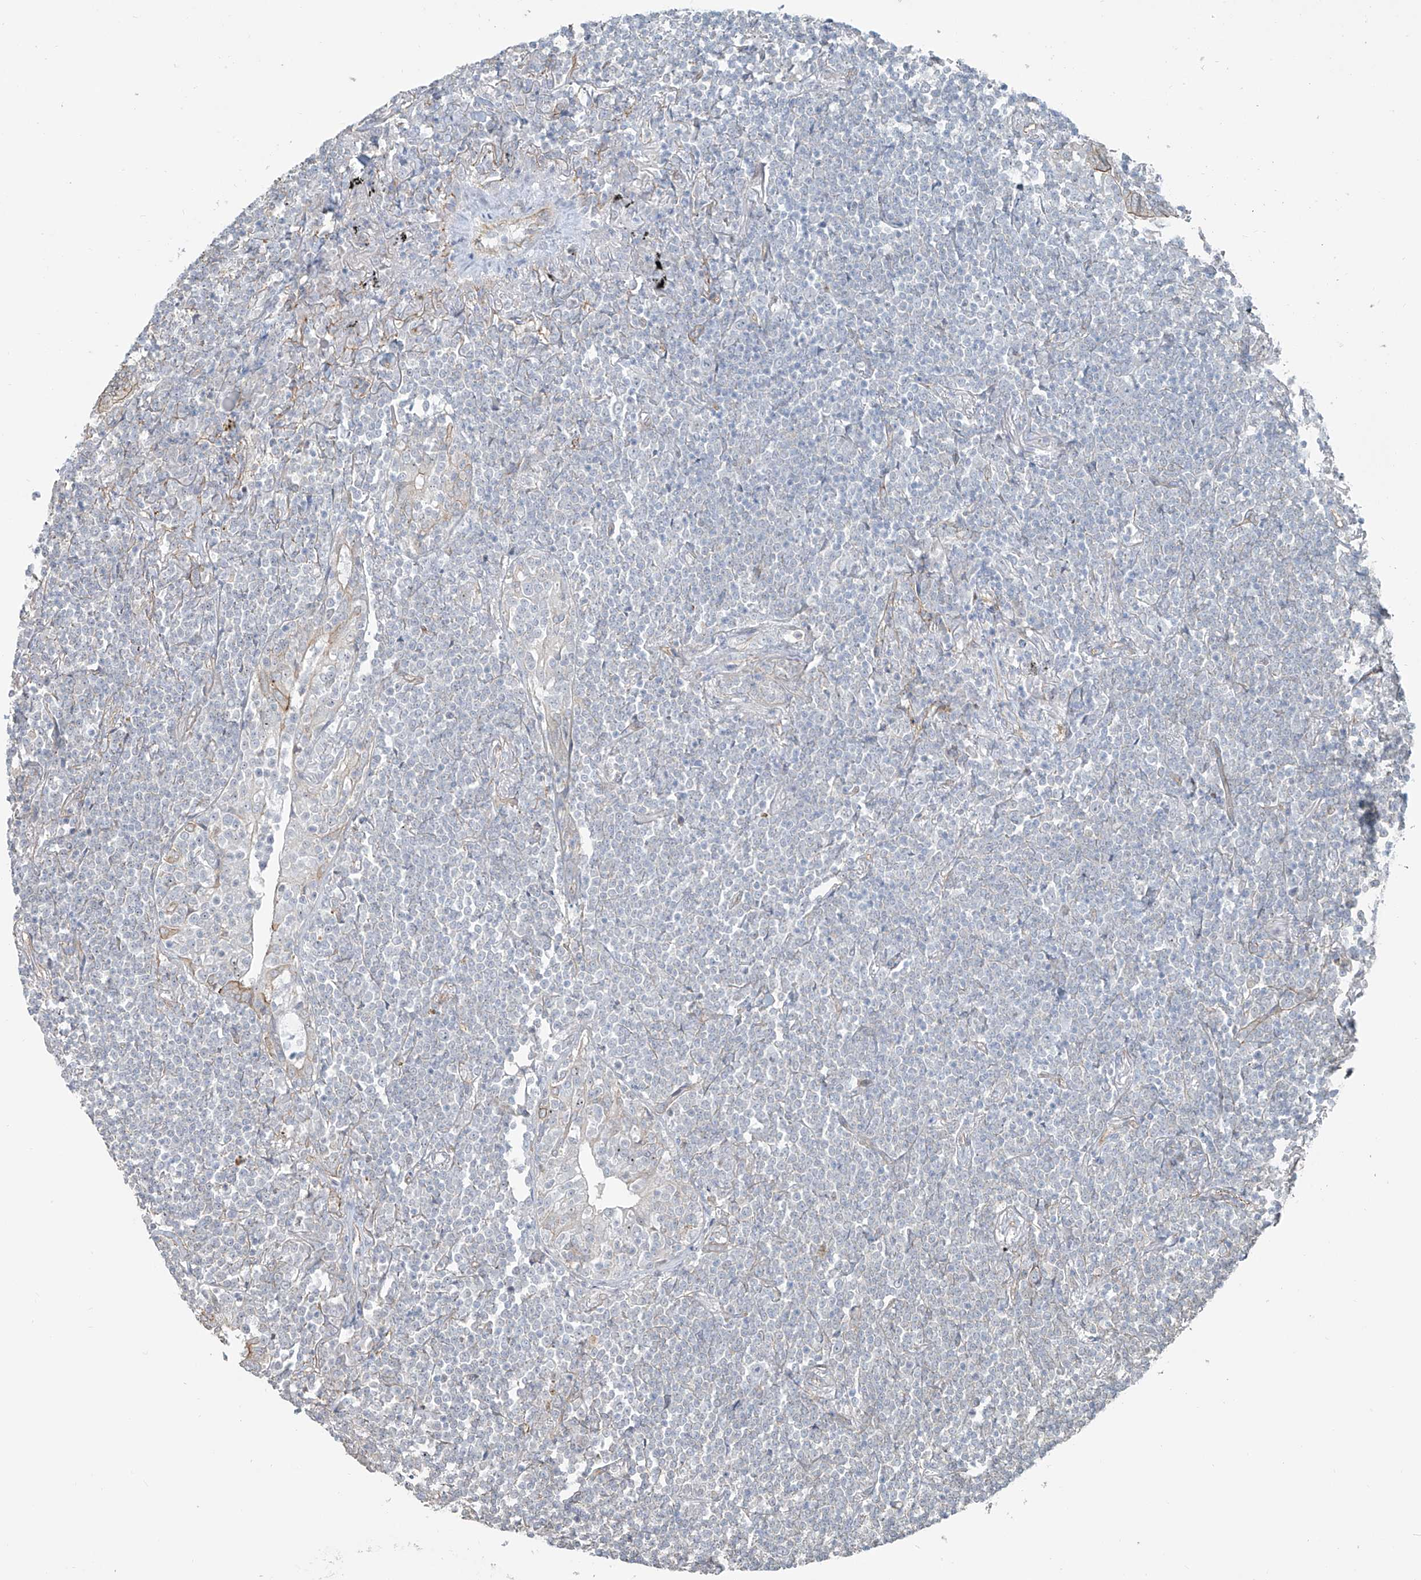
{"staining": {"intensity": "negative", "quantity": "none", "location": "none"}, "tissue": "lymphoma", "cell_type": "Tumor cells", "image_type": "cancer", "snomed": [{"axis": "morphology", "description": "Malignant lymphoma, non-Hodgkin's type, Low grade"}, {"axis": "topography", "description": "Lung"}], "caption": "Lymphoma was stained to show a protein in brown. There is no significant expression in tumor cells.", "gene": "TUBE1", "patient": {"sex": "female", "age": 71}}